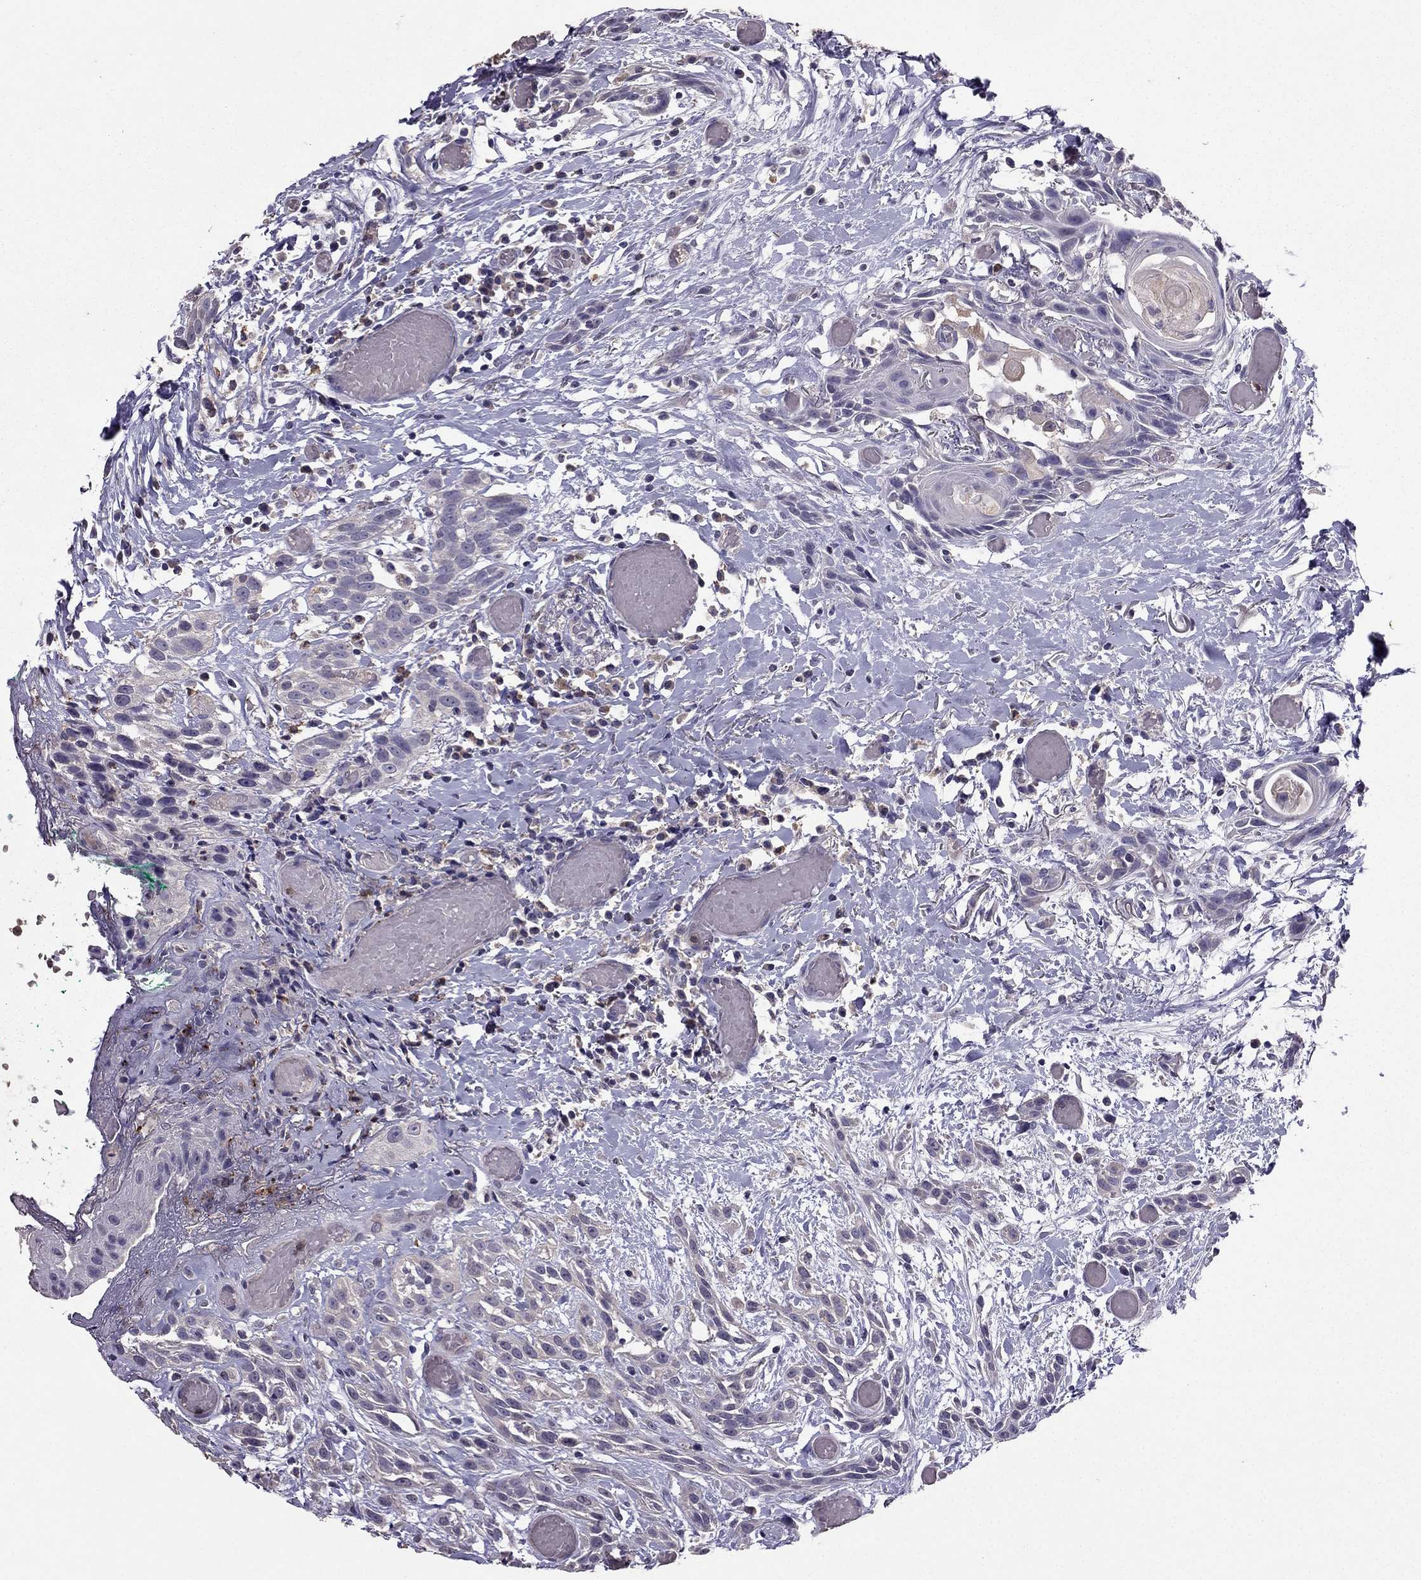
{"staining": {"intensity": "negative", "quantity": "none", "location": "none"}, "tissue": "head and neck cancer", "cell_type": "Tumor cells", "image_type": "cancer", "snomed": [{"axis": "morphology", "description": "Normal tissue, NOS"}, {"axis": "morphology", "description": "Squamous cell carcinoma, NOS"}, {"axis": "topography", "description": "Oral tissue"}, {"axis": "topography", "description": "Salivary gland"}, {"axis": "topography", "description": "Head-Neck"}], "caption": "Immunohistochemistry (IHC) image of human head and neck cancer stained for a protein (brown), which demonstrates no positivity in tumor cells.", "gene": "RFLNB", "patient": {"sex": "female", "age": 62}}